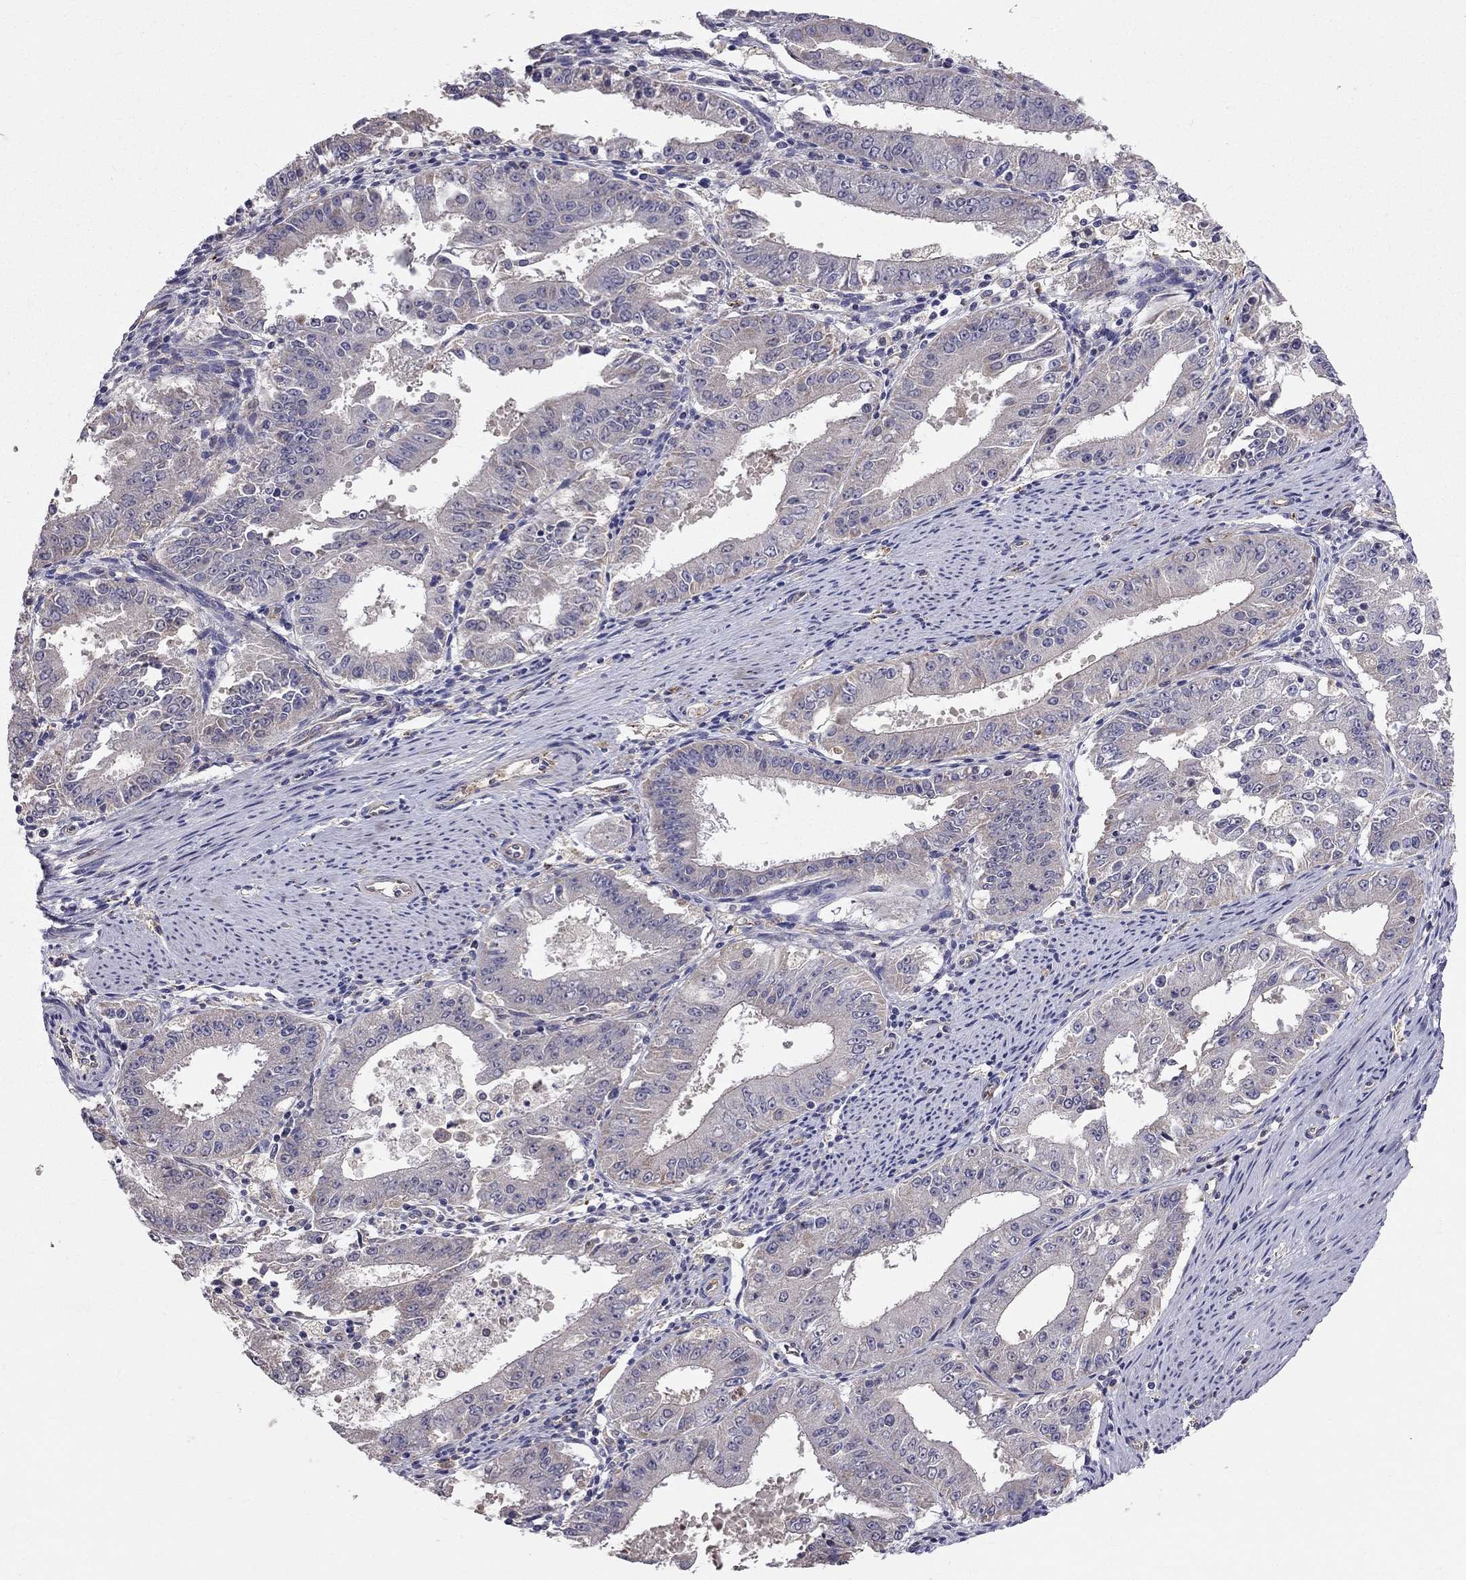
{"staining": {"intensity": "weak", "quantity": "<25%", "location": "cytoplasmic/membranous"}, "tissue": "ovarian cancer", "cell_type": "Tumor cells", "image_type": "cancer", "snomed": [{"axis": "morphology", "description": "Carcinoma, endometroid"}, {"axis": "topography", "description": "Ovary"}], "caption": "DAB immunohistochemical staining of ovarian cancer (endometroid carcinoma) reveals no significant expression in tumor cells.", "gene": "PIK3CG", "patient": {"sex": "female", "age": 42}}